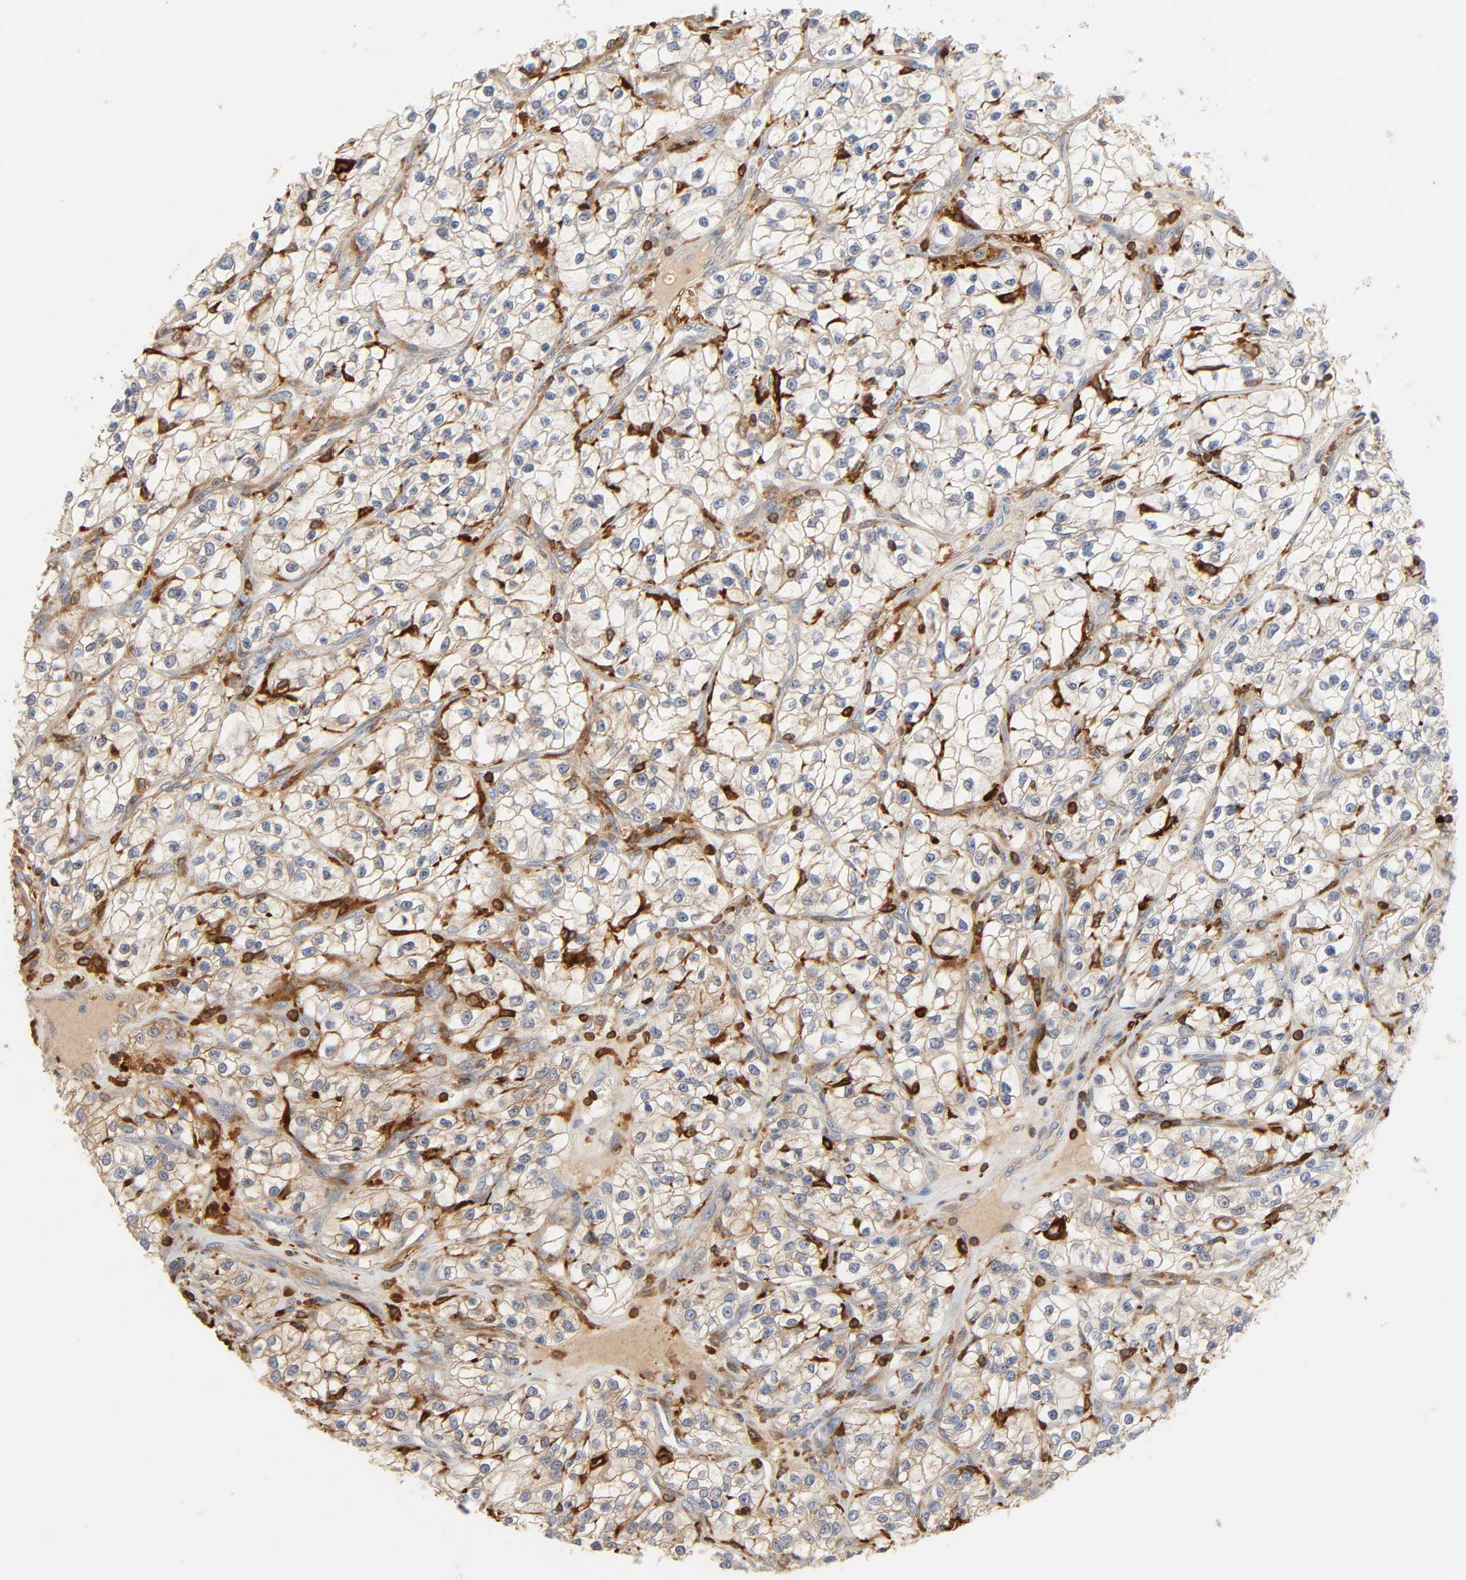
{"staining": {"intensity": "moderate", "quantity": ">75%", "location": "cytoplasmic/membranous"}, "tissue": "renal cancer", "cell_type": "Tumor cells", "image_type": "cancer", "snomed": [{"axis": "morphology", "description": "Adenocarcinoma, NOS"}, {"axis": "topography", "description": "Kidney"}], "caption": "This photomicrograph exhibits renal cancer stained with immunohistochemistry to label a protein in brown. The cytoplasmic/membranous of tumor cells show moderate positivity for the protein. Nuclei are counter-stained blue.", "gene": "BIN1", "patient": {"sex": "female", "age": 57}}